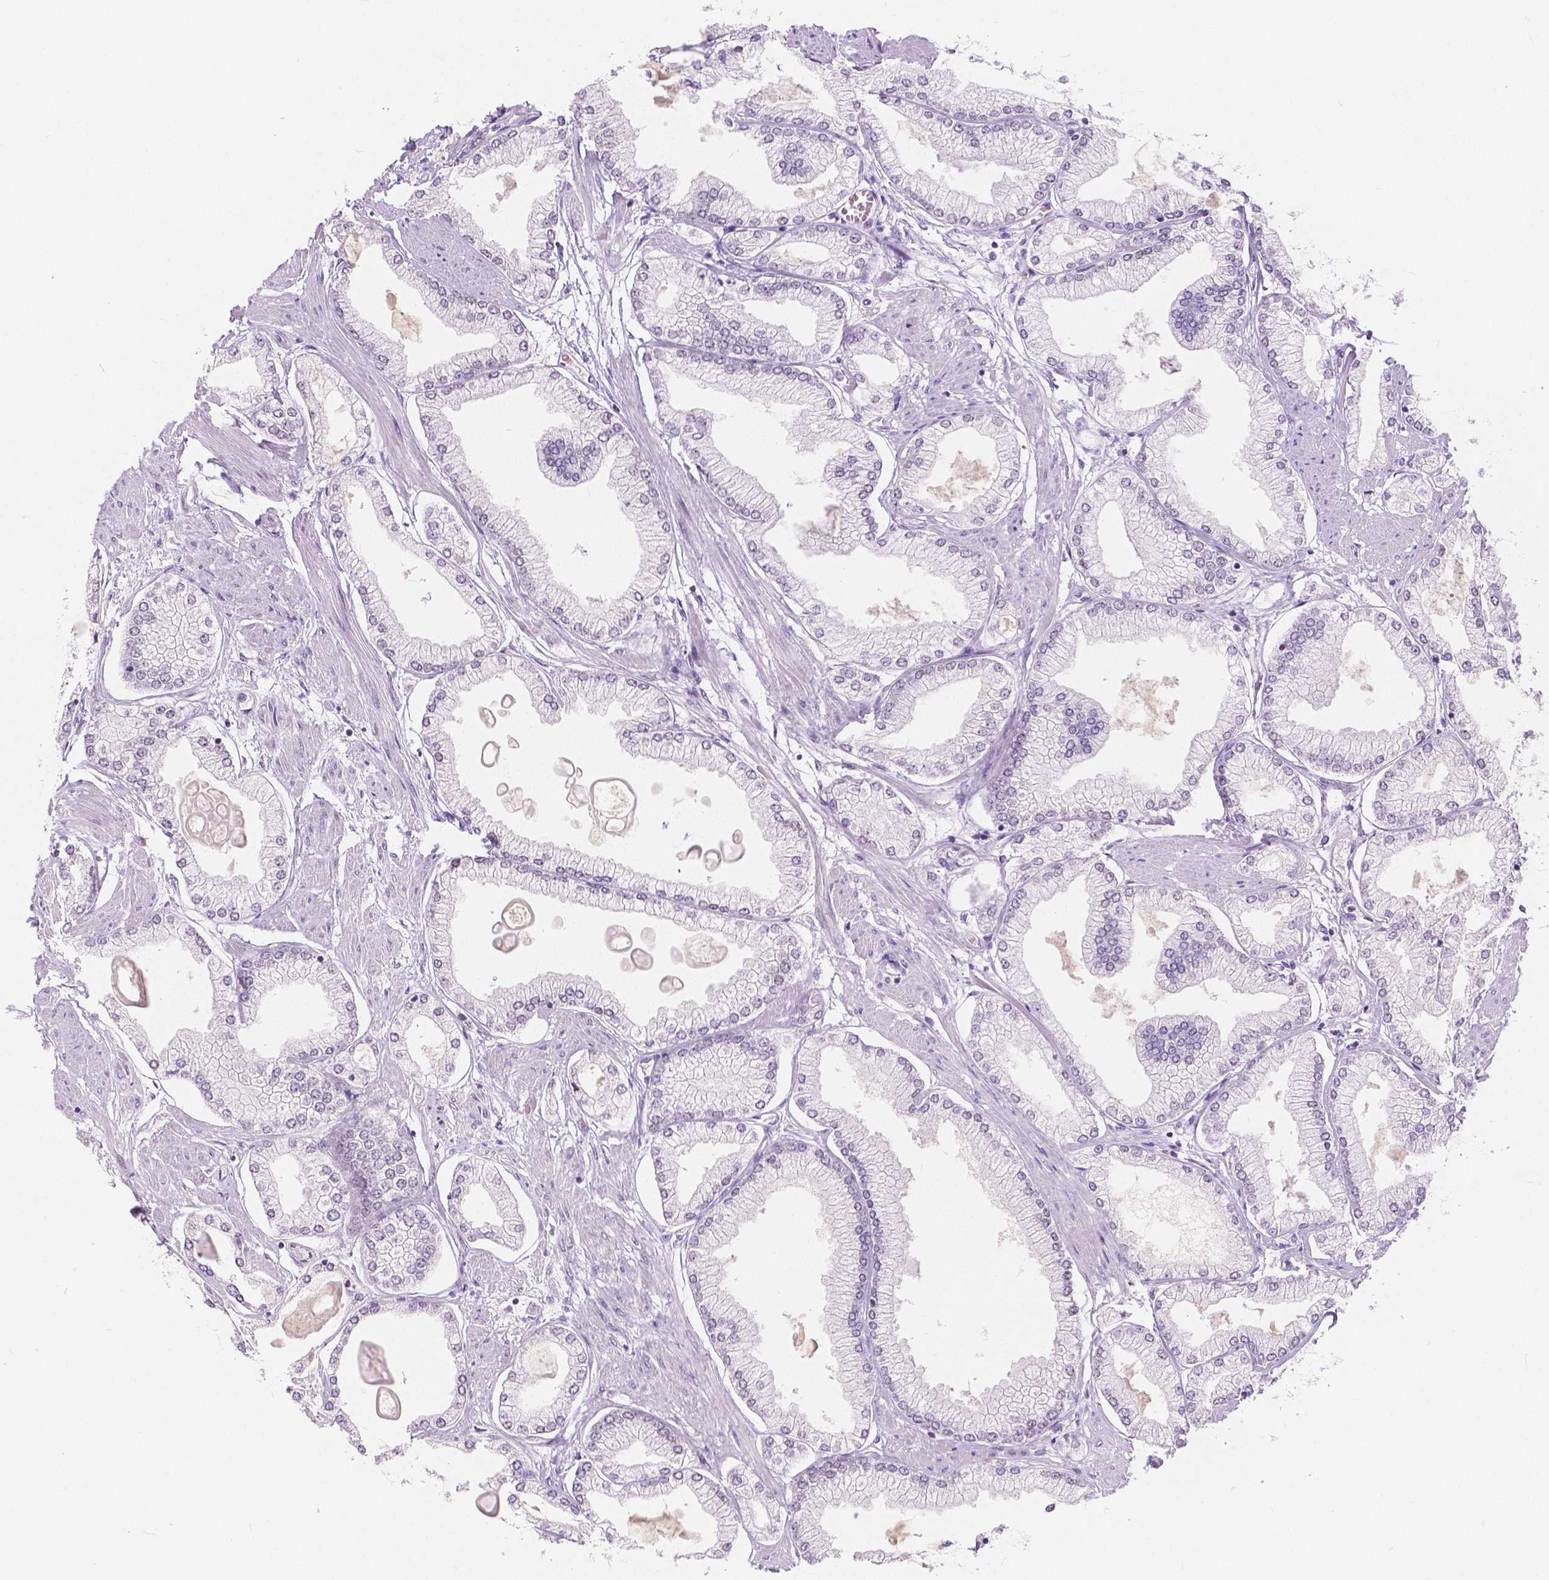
{"staining": {"intensity": "negative", "quantity": "none", "location": "none"}, "tissue": "prostate cancer", "cell_type": "Tumor cells", "image_type": "cancer", "snomed": [{"axis": "morphology", "description": "Adenocarcinoma, High grade"}, {"axis": "topography", "description": "Prostate"}], "caption": "The photomicrograph shows no significant positivity in tumor cells of prostate high-grade adenocarcinoma.", "gene": "NOLC1", "patient": {"sex": "male", "age": 68}}